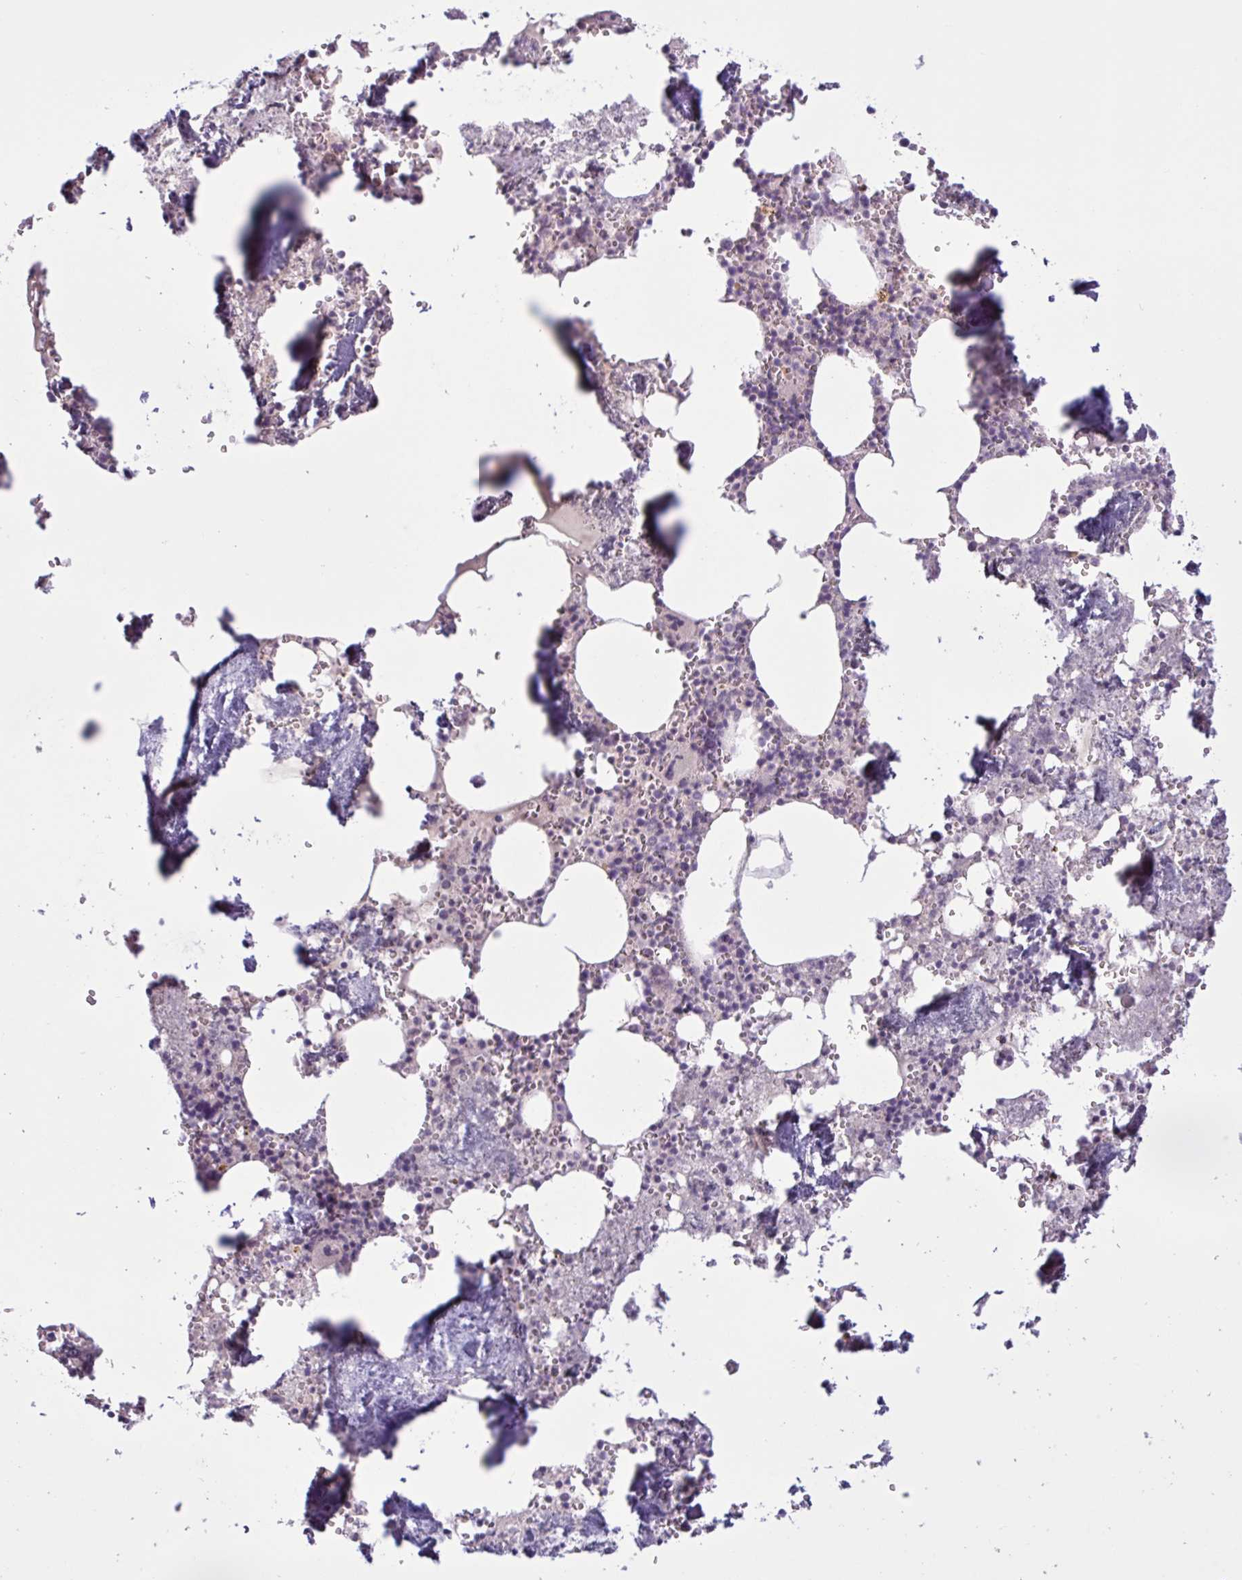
{"staining": {"intensity": "negative", "quantity": "none", "location": "none"}, "tissue": "bone marrow", "cell_type": "Hematopoietic cells", "image_type": "normal", "snomed": [{"axis": "morphology", "description": "Normal tissue, NOS"}, {"axis": "topography", "description": "Bone marrow"}], "caption": "An image of human bone marrow is negative for staining in hematopoietic cells. (Stains: DAB immunohistochemistry (IHC) with hematoxylin counter stain, Microscopy: brightfield microscopy at high magnification).", "gene": "ENSG00000281613", "patient": {"sex": "male", "age": 54}}